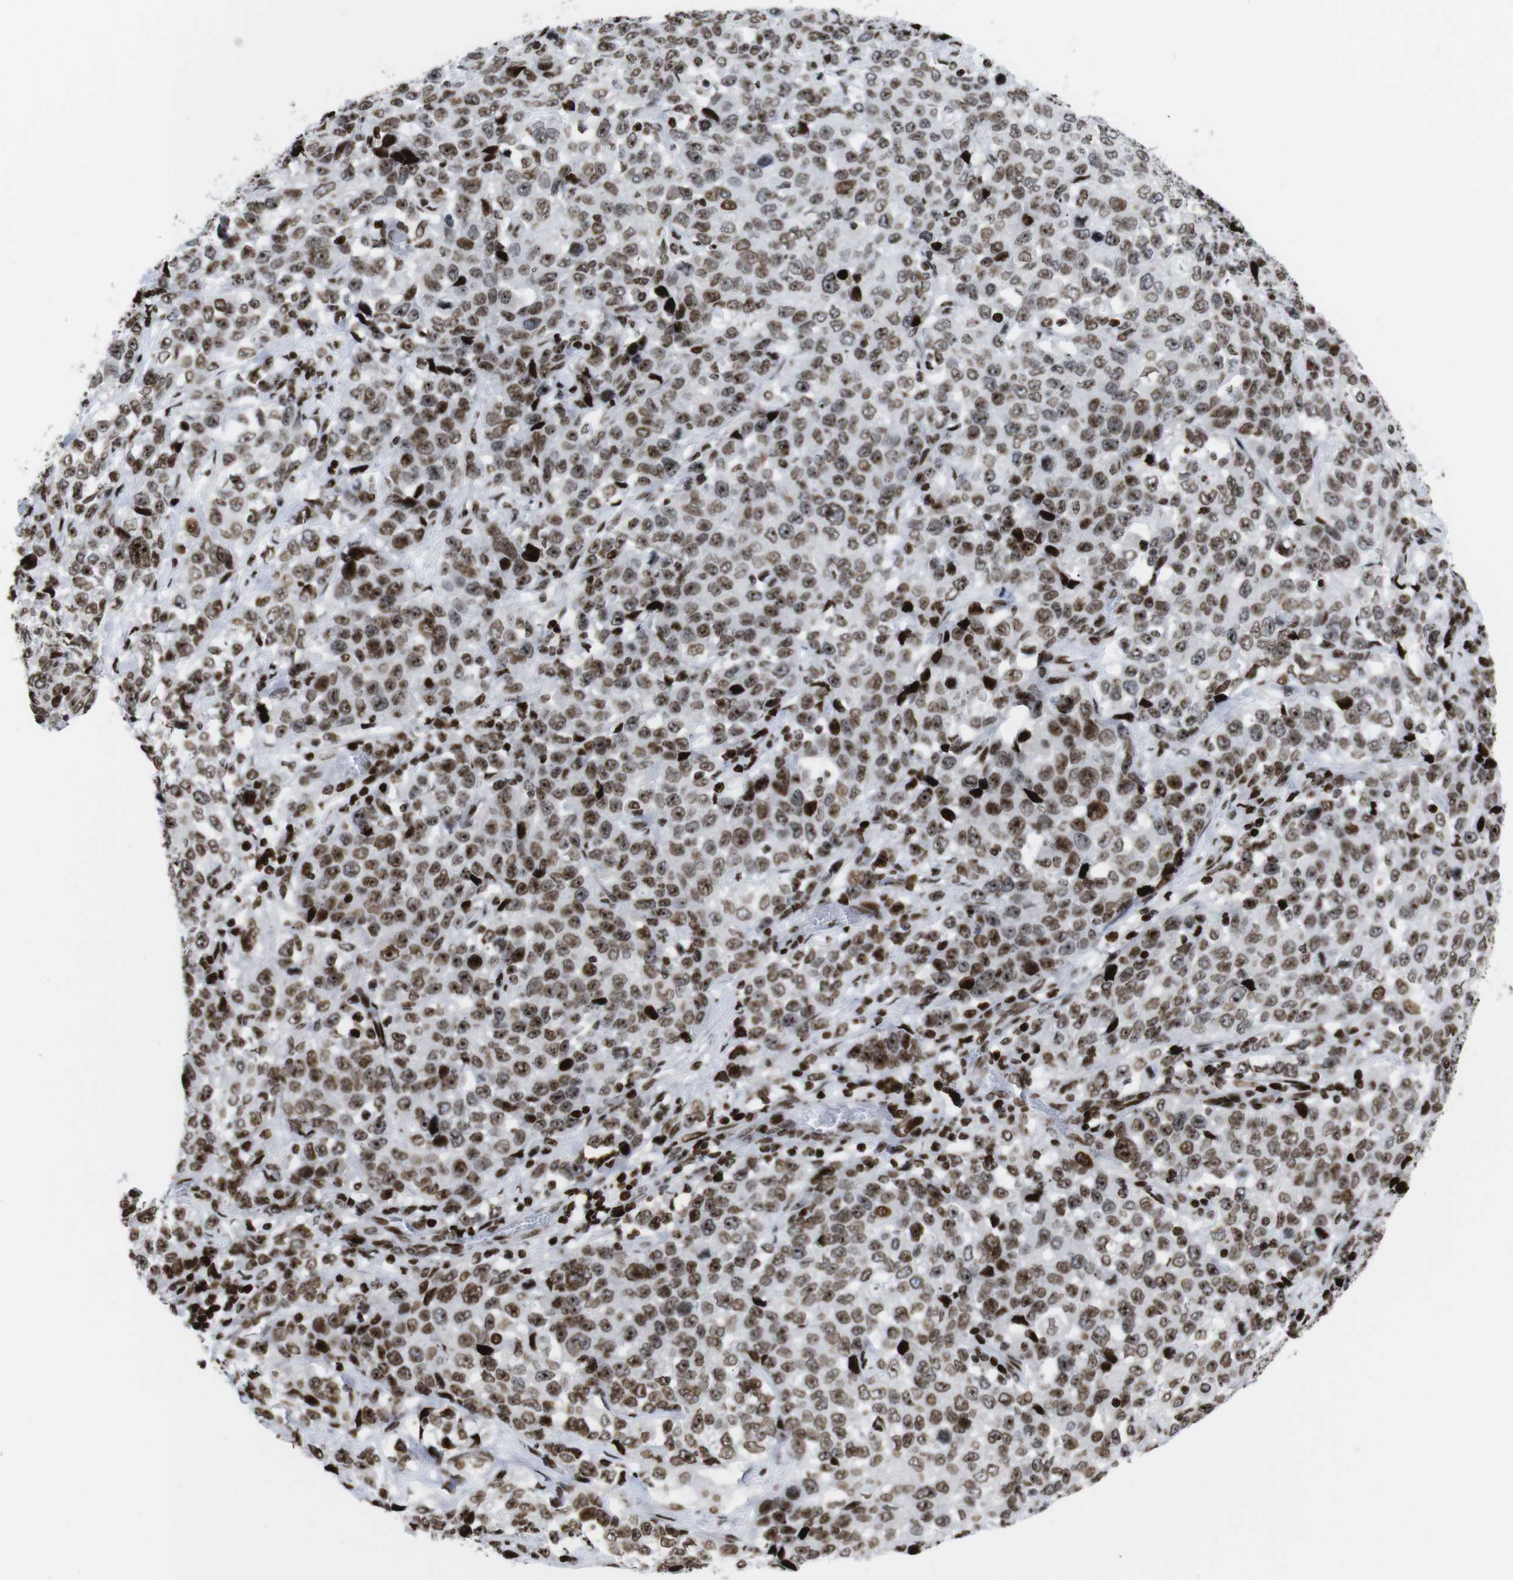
{"staining": {"intensity": "moderate", "quantity": ">75%", "location": "nuclear"}, "tissue": "stomach cancer", "cell_type": "Tumor cells", "image_type": "cancer", "snomed": [{"axis": "morphology", "description": "Normal tissue, NOS"}, {"axis": "morphology", "description": "Adenocarcinoma, NOS"}, {"axis": "topography", "description": "Stomach"}], "caption": "Human stomach cancer (adenocarcinoma) stained with a brown dye demonstrates moderate nuclear positive expression in about >75% of tumor cells.", "gene": "H1-4", "patient": {"sex": "male", "age": 48}}